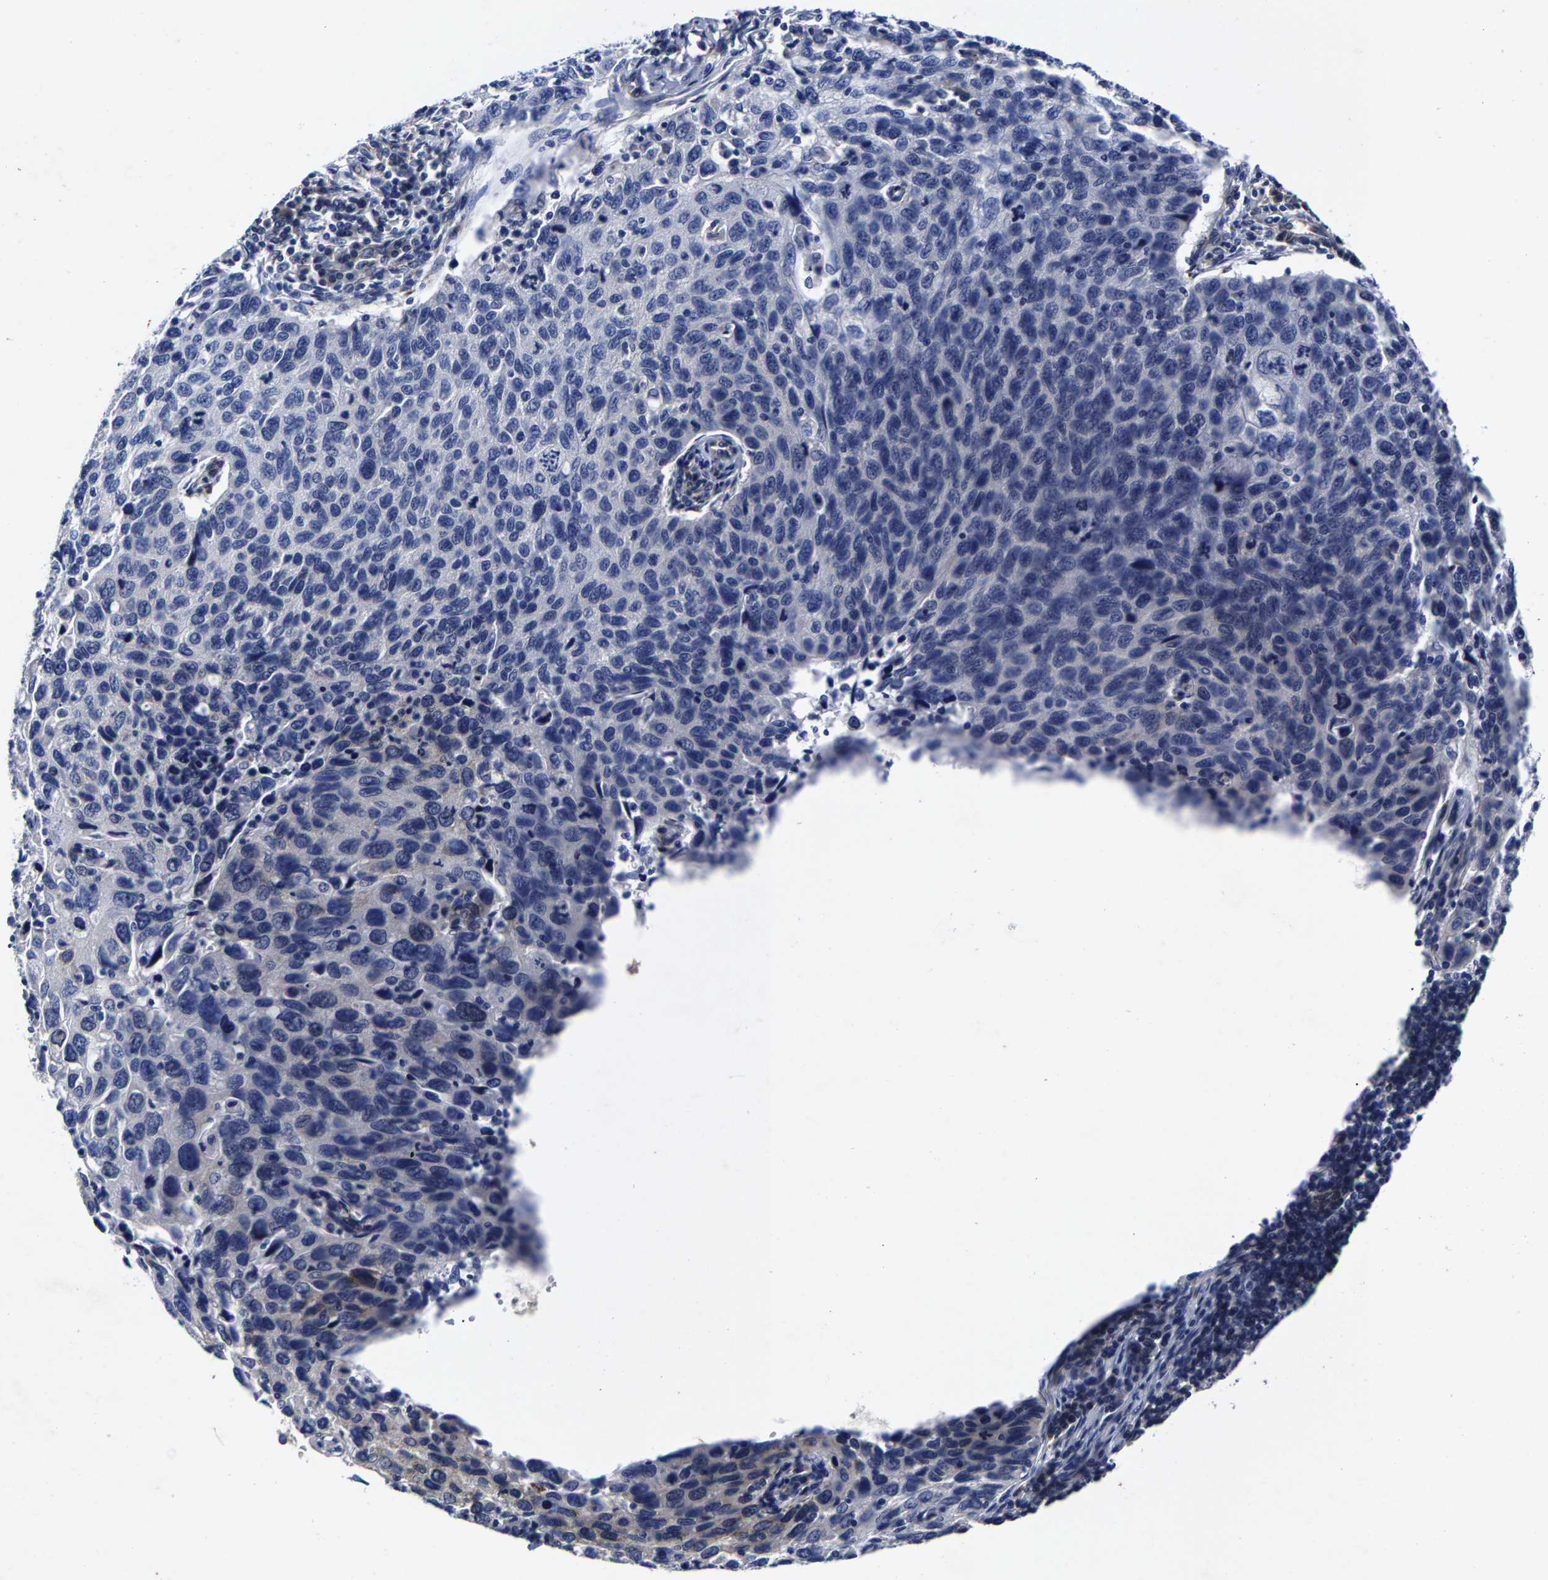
{"staining": {"intensity": "negative", "quantity": "none", "location": "none"}, "tissue": "cervical cancer", "cell_type": "Tumor cells", "image_type": "cancer", "snomed": [{"axis": "morphology", "description": "Squamous cell carcinoma, NOS"}, {"axis": "topography", "description": "Cervix"}], "caption": "Histopathology image shows no significant protein positivity in tumor cells of cervical squamous cell carcinoma.", "gene": "AASS", "patient": {"sex": "female", "age": 53}}